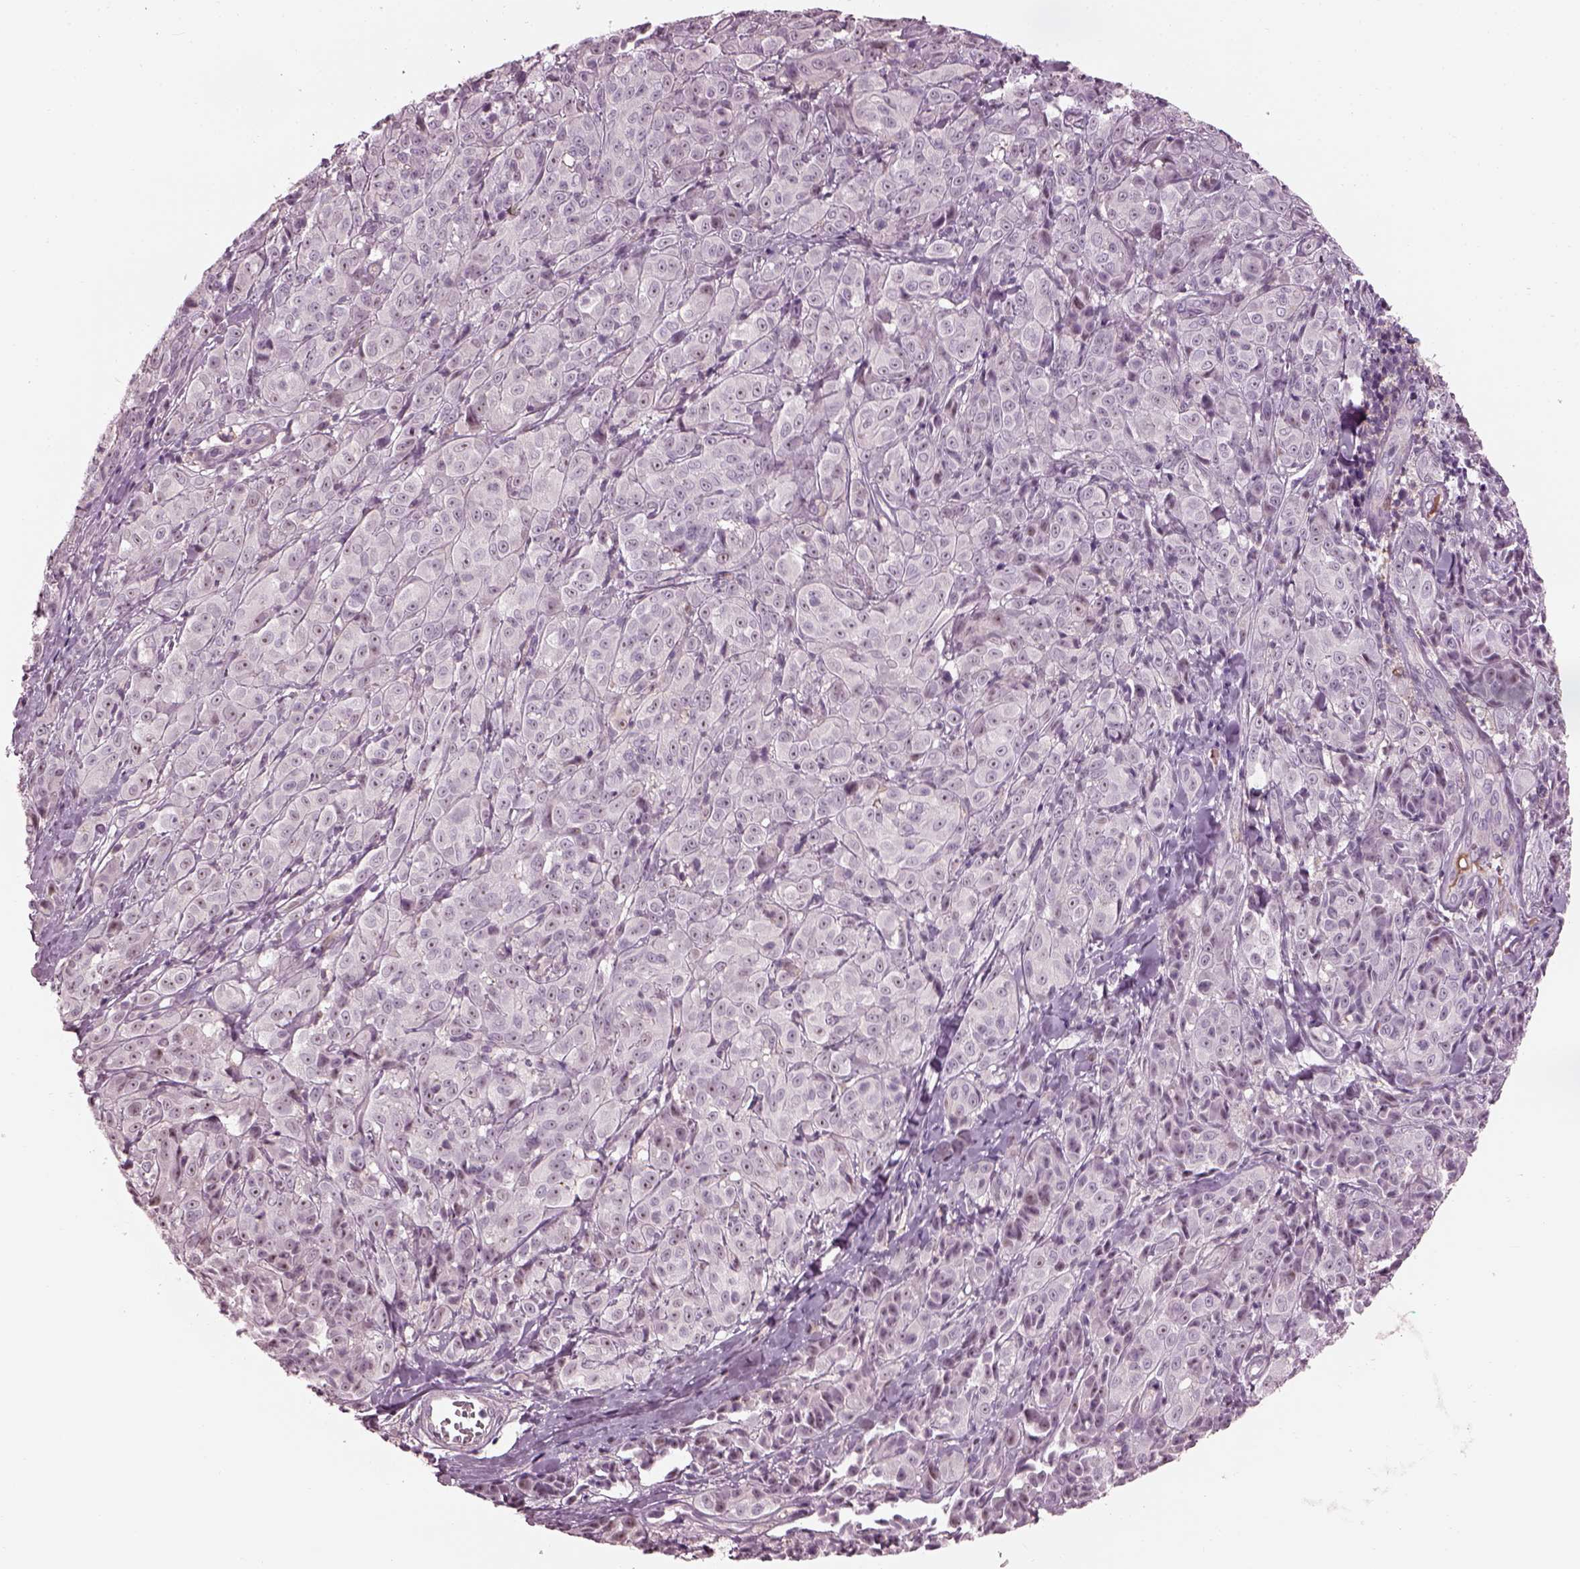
{"staining": {"intensity": "negative", "quantity": "none", "location": "none"}, "tissue": "melanoma", "cell_type": "Tumor cells", "image_type": "cancer", "snomed": [{"axis": "morphology", "description": "Malignant melanoma, NOS"}, {"axis": "topography", "description": "Skin"}], "caption": "This is an immunohistochemistry photomicrograph of human malignant melanoma. There is no positivity in tumor cells.", "gene": "BFSP1", "patient": {"sex": "male", "age": 89}}